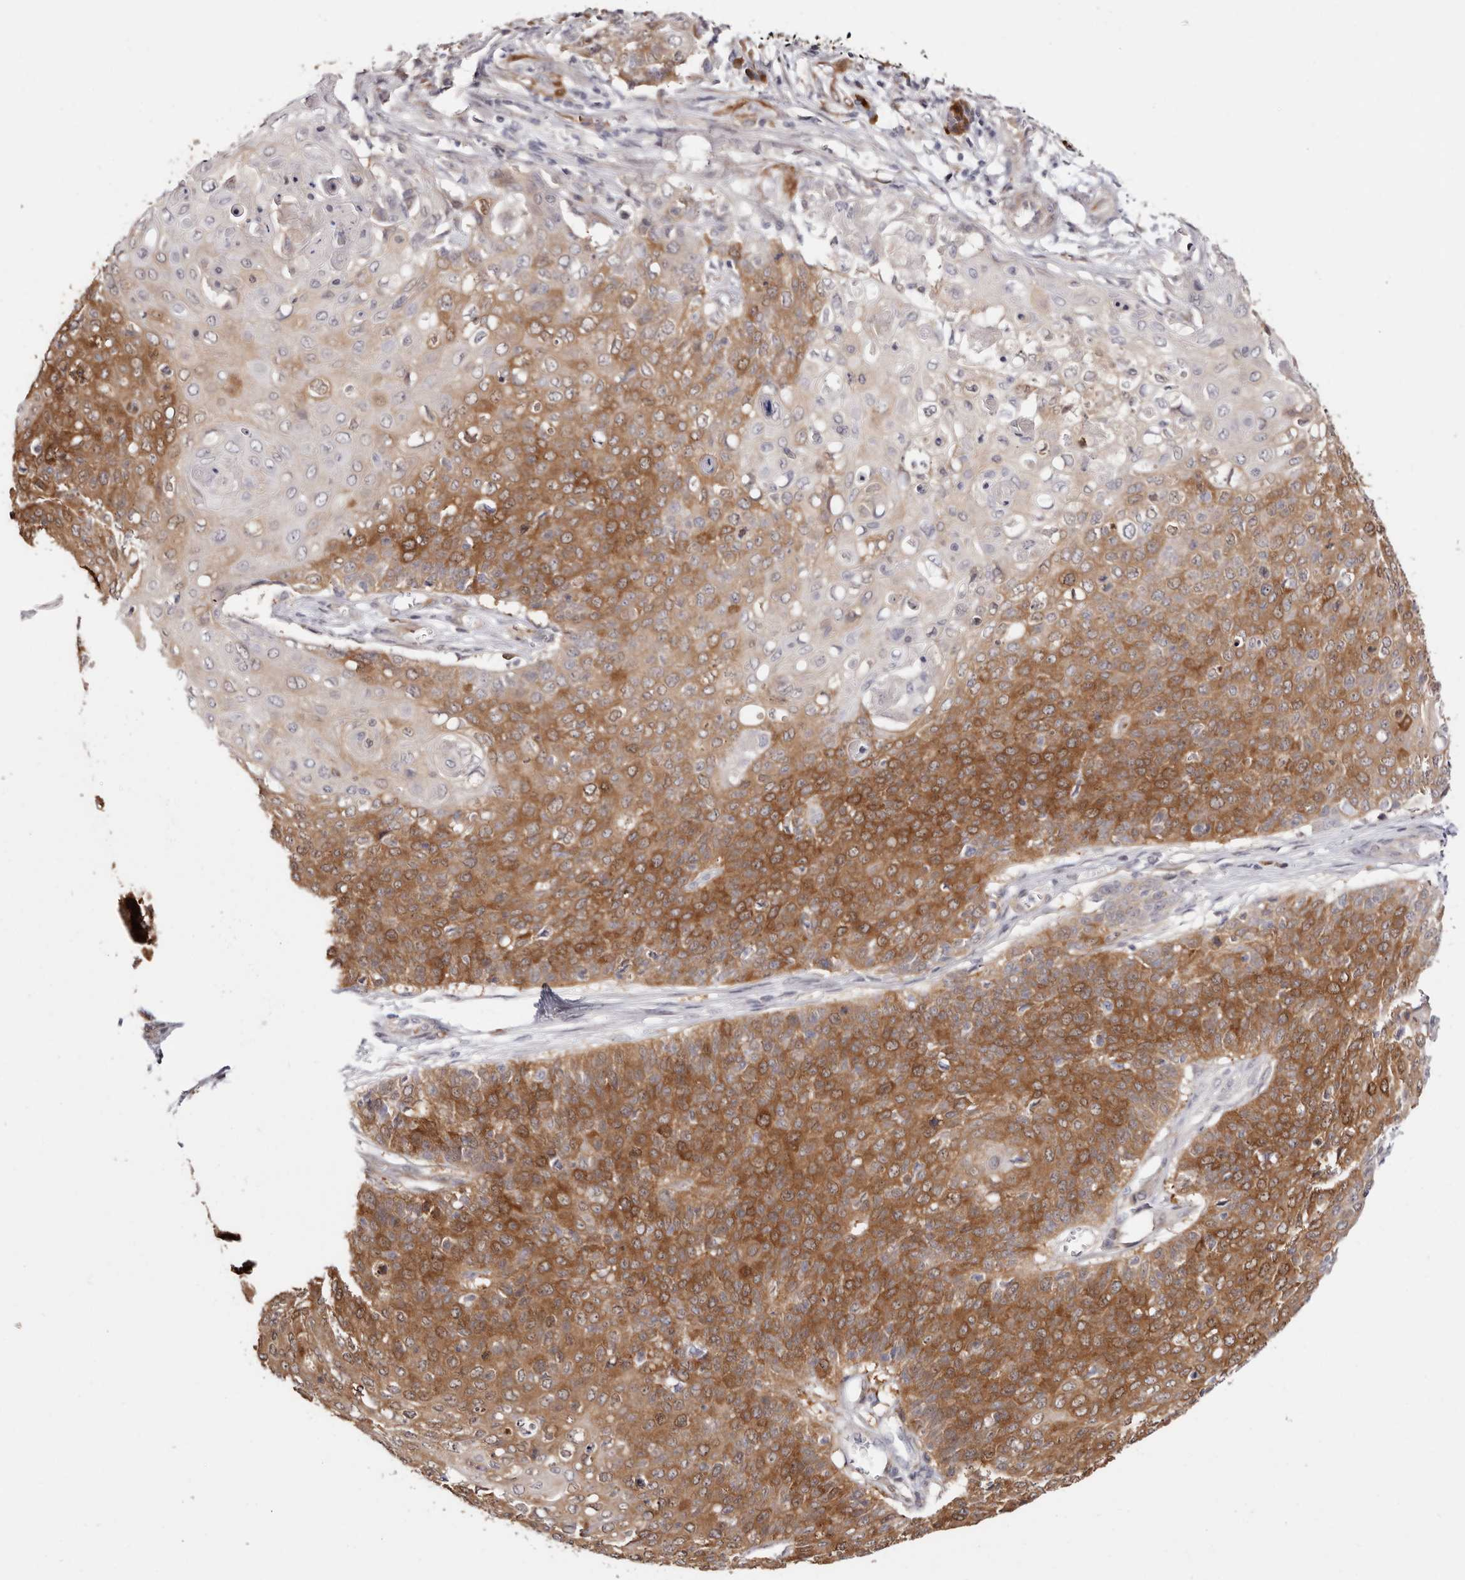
{"staining": {"intensity": "moderate", "quantity": ">75%", "location": "cytoplasmic/membranous"}, "tissue": "cervical cancer", "cell_type": "Tumor cells", "image_type": "cancer", "snomed": [{"axis": "morphology", "description": "Squamous cell carcinoma, NOS"}, {"axis": "topography", "description": "Cervix"}], "caption": "Immunohistochemical staining of squamous cell carcinoma (cervical) reveals medium levels of moderate cytoplasmic/membranous protein positivity in about >75% of tumor cells.", "gene": "GFOD1", "patient": {"sex": "female", "age": 39}}